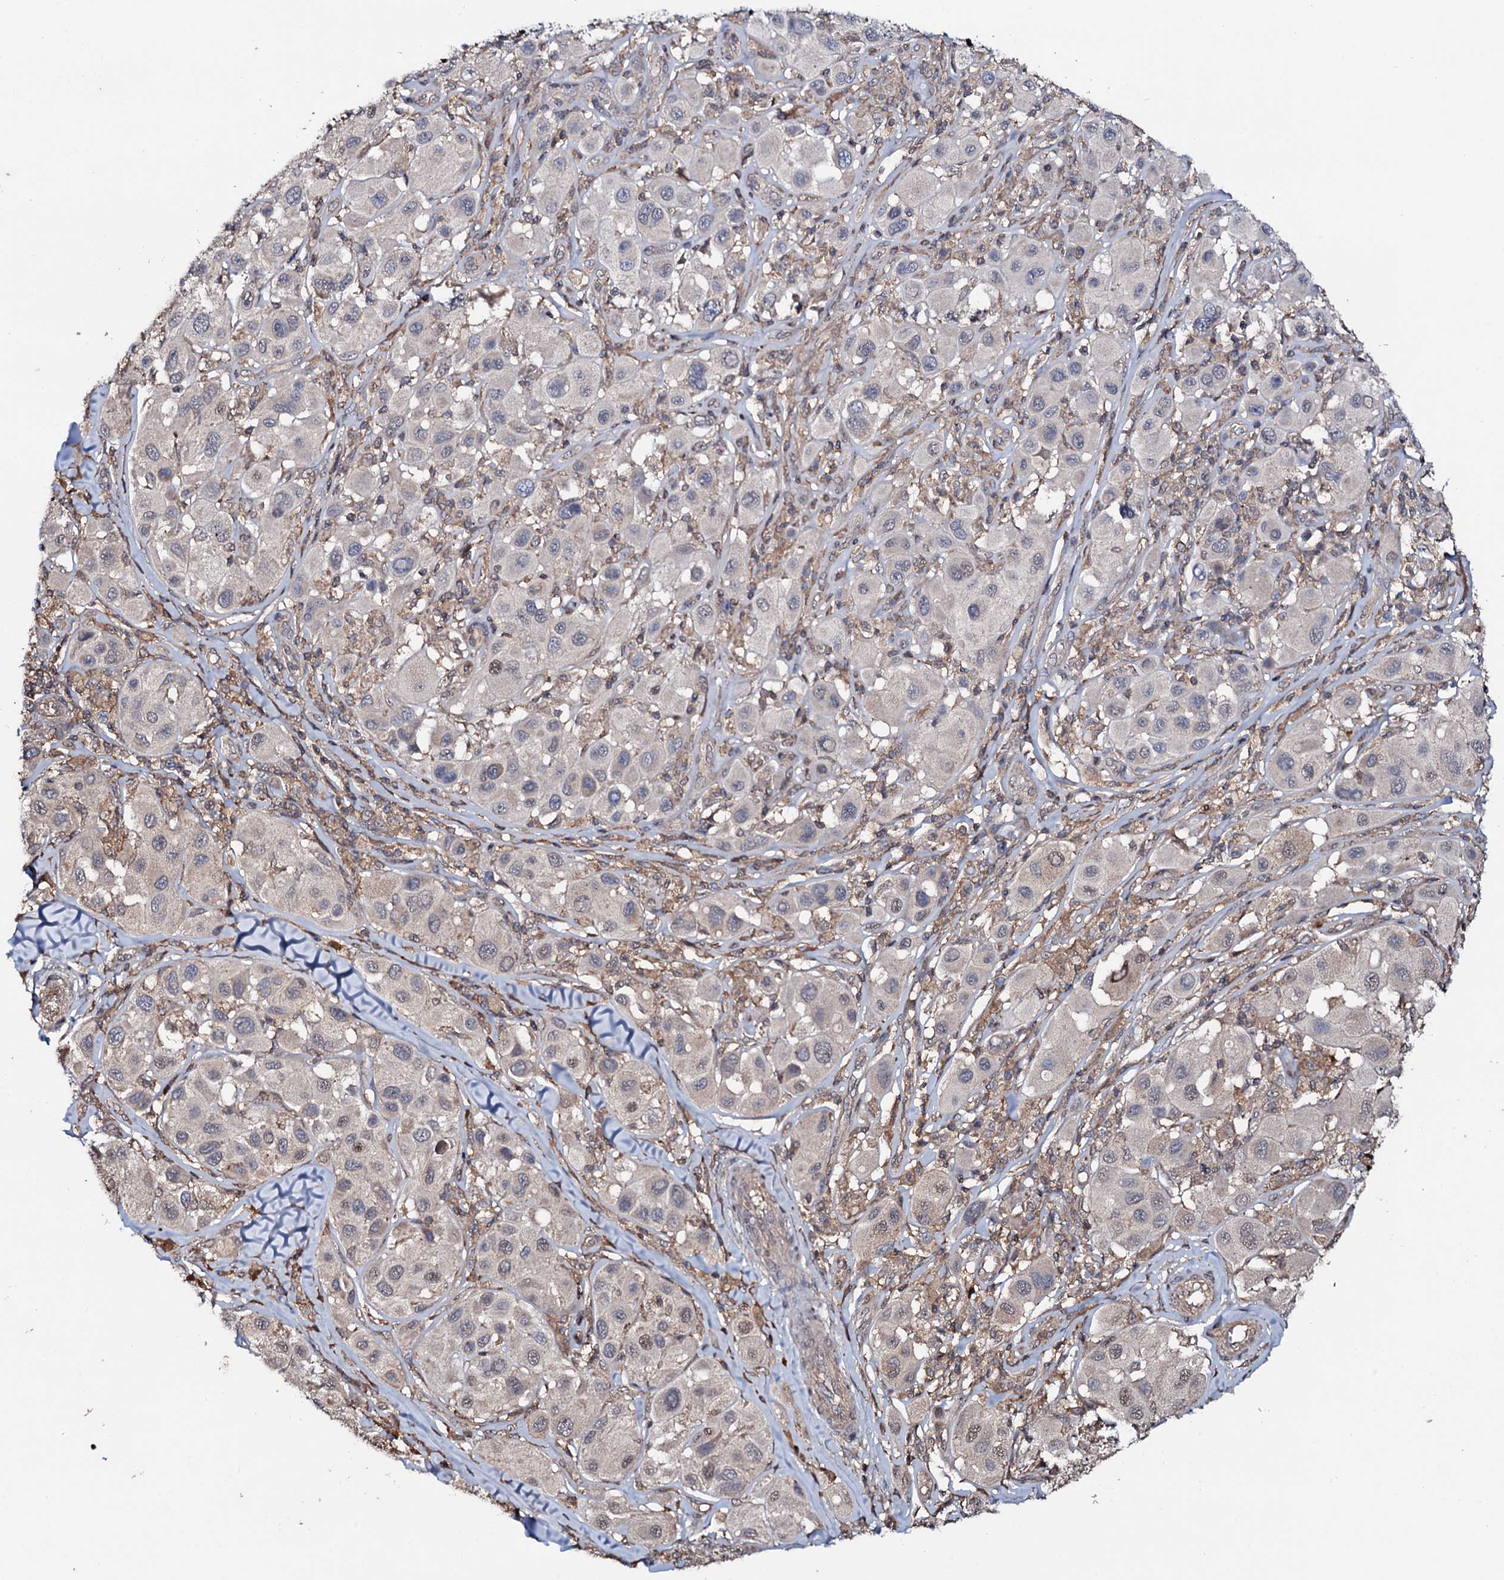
{"staining": {"intensity": "negative", "quantity": "none", "location": "none"}, "tissue": "melanoma", "cell_type": "Tumor cells", "image_type": "cancer", "snomed": [{"axis": "morphology", "description": "Malignant melanoma, Metastatic site"}, {"axis": "topography", "description": "Skin"}], "caption": "Immunohistochemistry histopathology image of neoplastic tissue: malignant melanoma (metastatic site) stained with DAB displays no significant protein expression in tumor cells.", "gene": "COG6", "patient": {"sex": "male", "age": 41}}